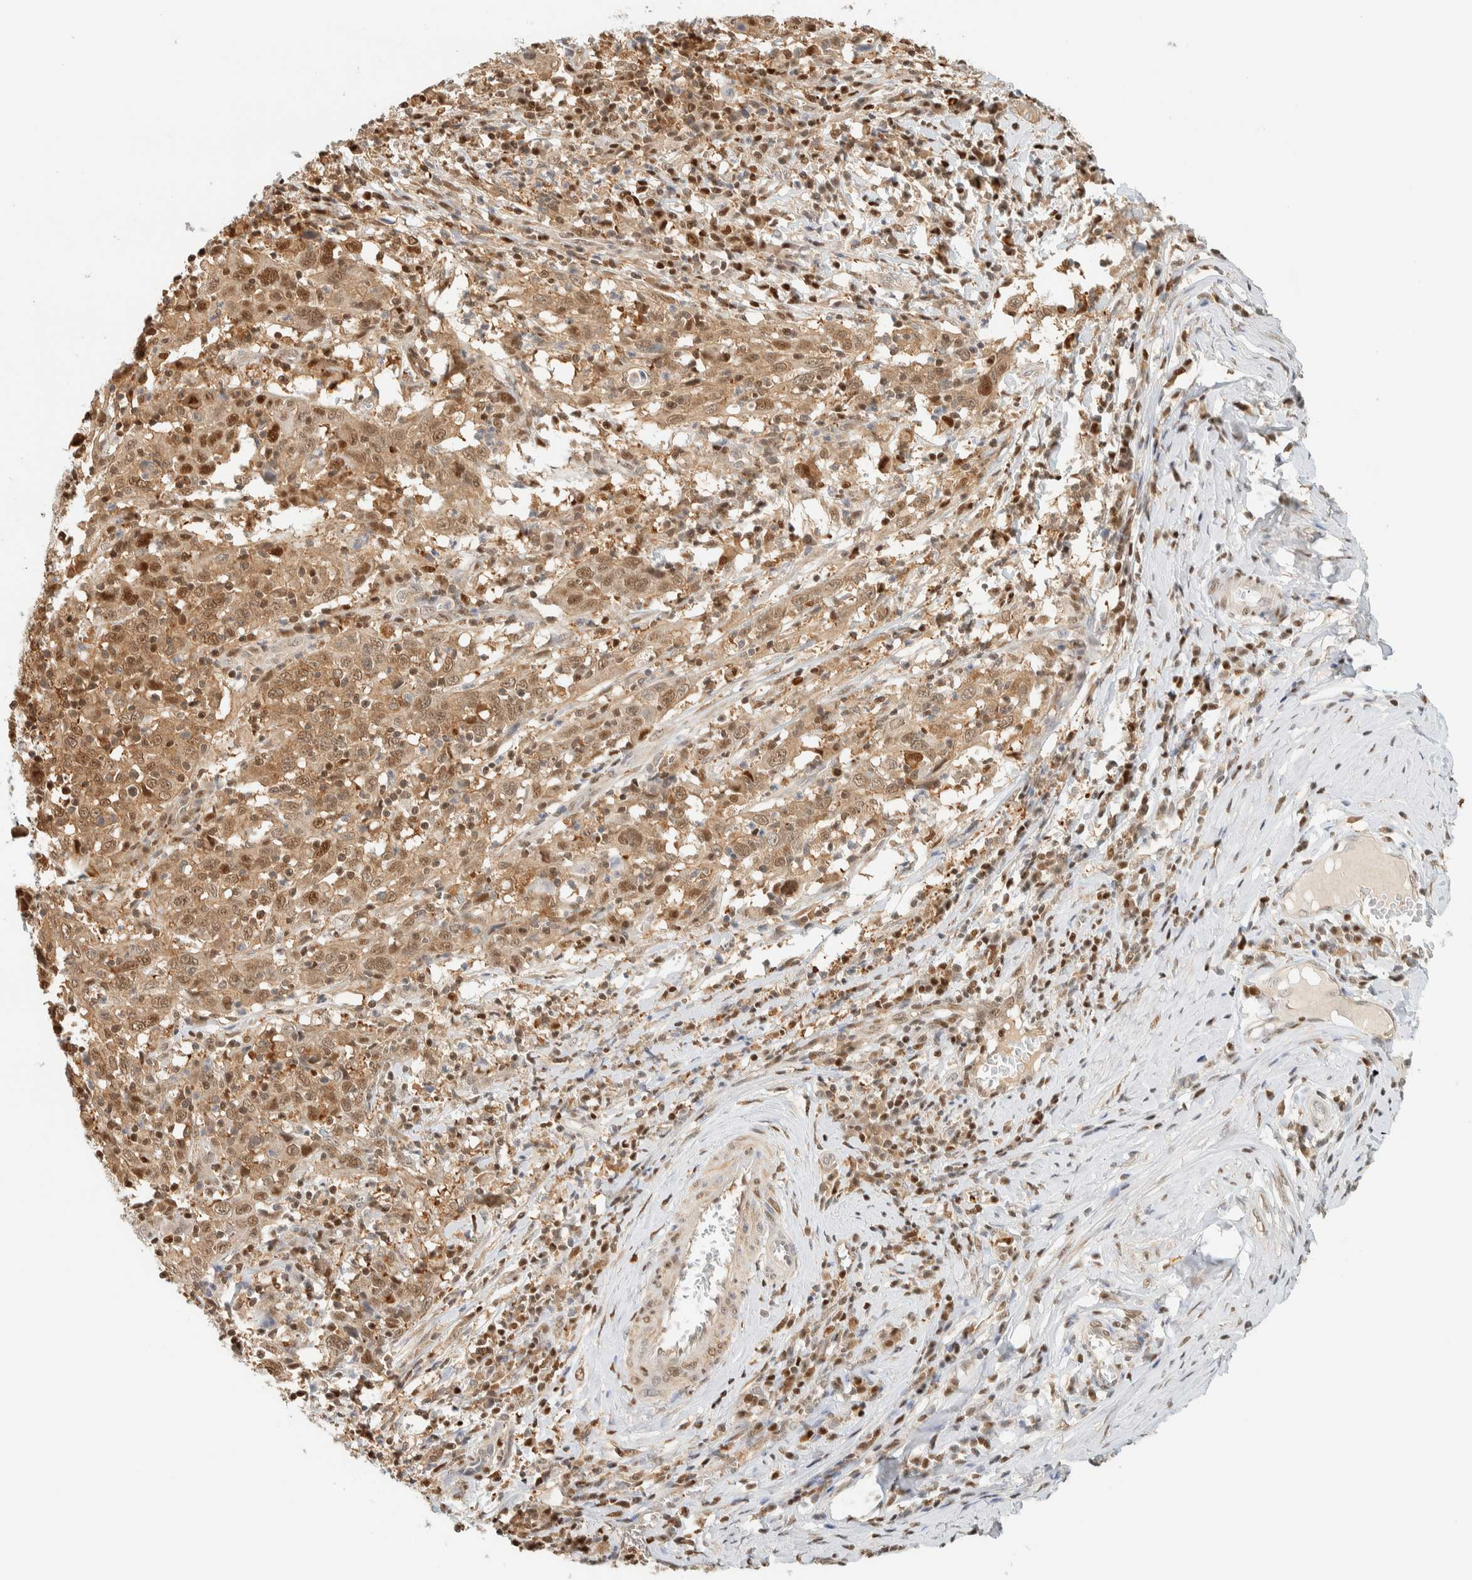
{"staining": {"intensity": "moderate", "quantity": ">75%", "location": "cytoplasmic/membranous,nuclear"}, "tissue": "cervical cancer", "cell_type": "Tumor cells", "image_type": "cancer", "snomed": [{"axis": "morphology", "description": "Squamous cell carcinoma, NOS"}, {"axis": "topography", "description": "Cervix"}], "caption": "The photomicrograph displays a brown stain indicating the presence of a protein in the cytoplasmic/membranous and nuclear of tumor cells in cervical cancer (squamous cell carcinoma). Nuclei are stained in blue.", "gene": "ZBTB37", "patient": {"sex": "female", "age": 46}}